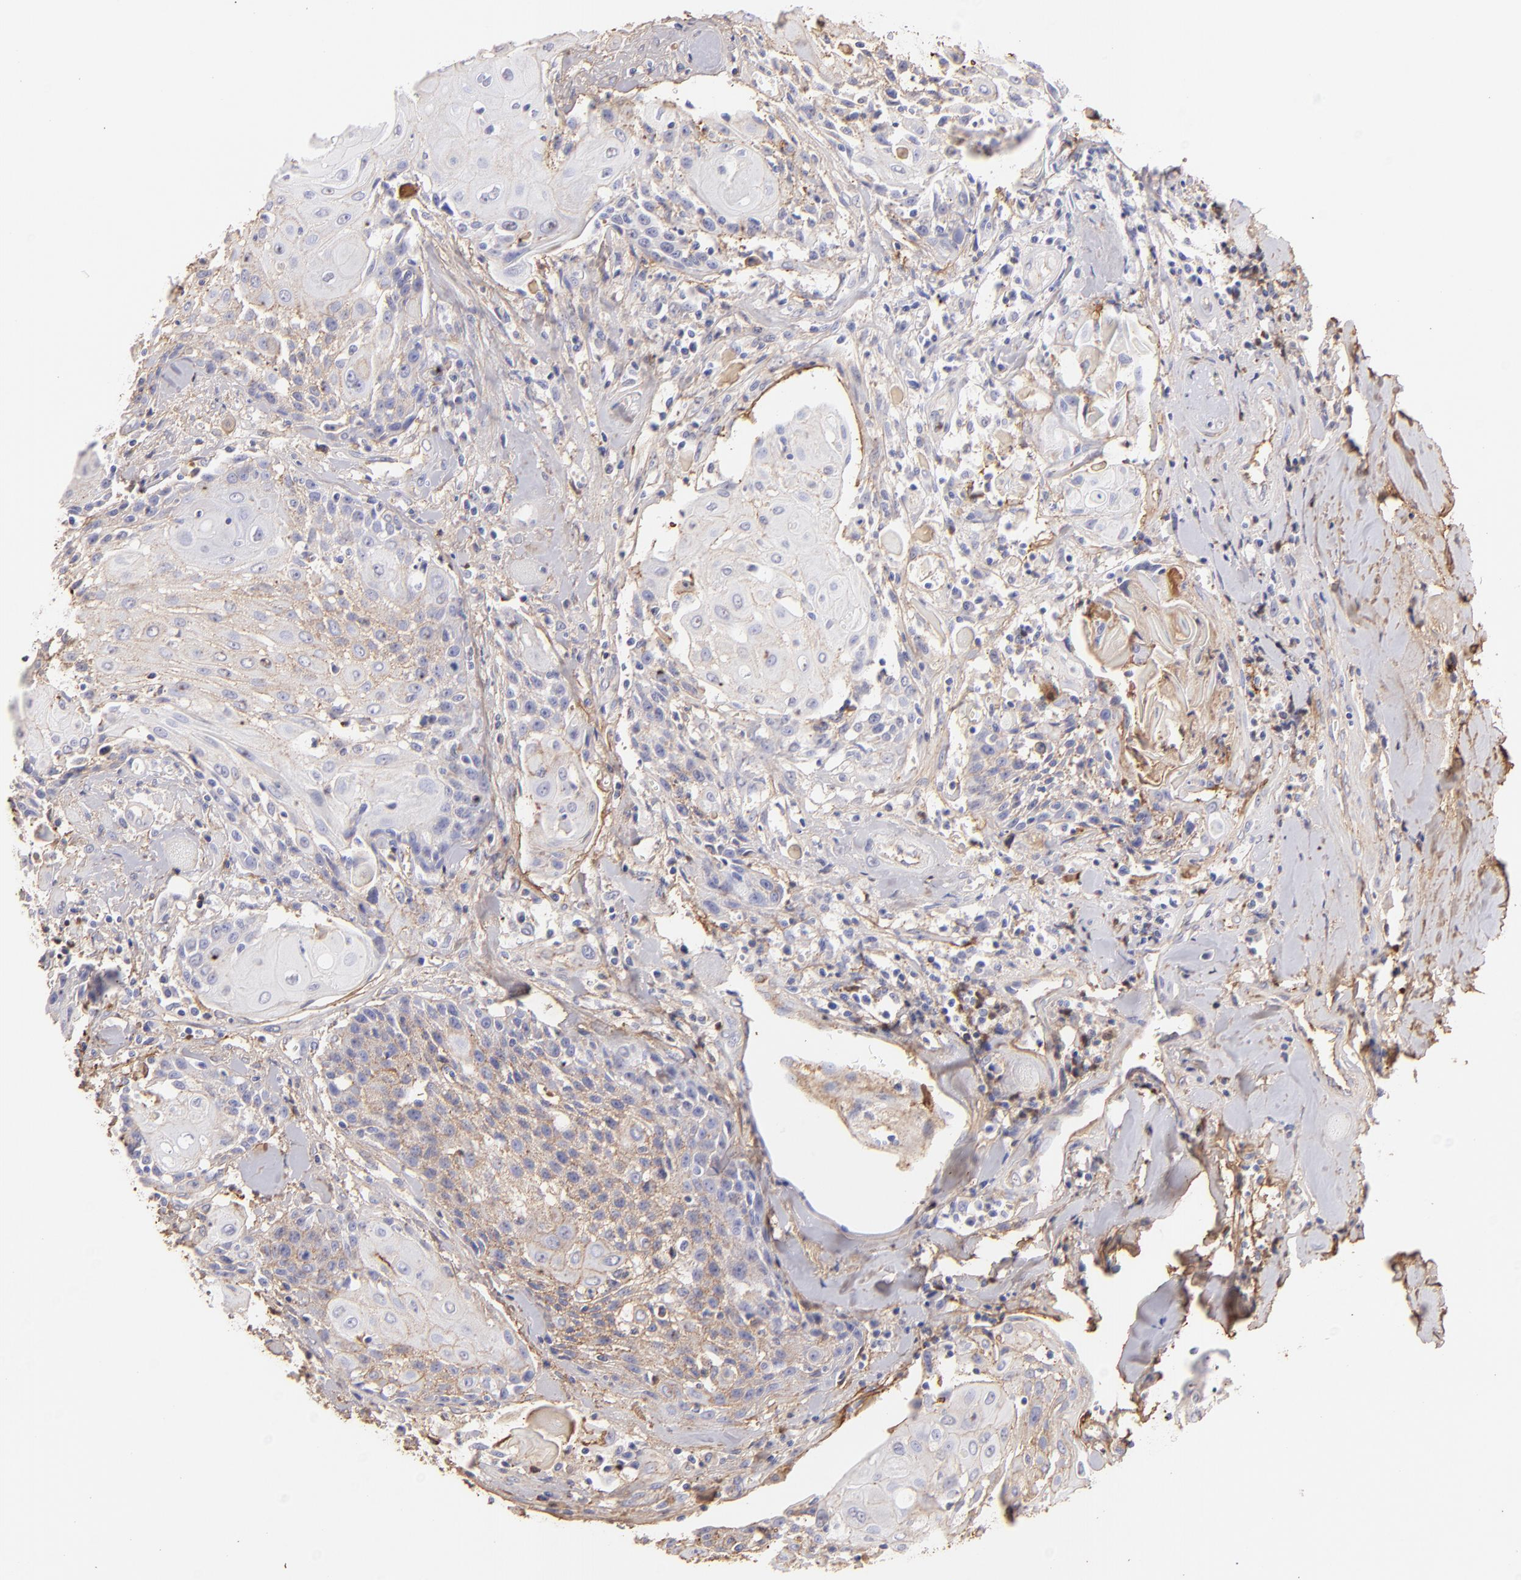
{"staining": {"intensity": "weak", "quantity": "25%-75%", "location": "cytoplasmic/membranous"}, "tissue": "head and neck cancer", "cell_type": "Tumor cells", "image_type": "cancer", "snomed": [{"axis": "morphology", "description": "Squamous cell carcinoma, NOS"}, {"axis": "topography", "description": "Oral tissue"}, {"axis": "topography", "description": "Head-Neck"}], "caption": "Immunohistochemical staining of human head and neck squamous cell carcinoma shows low levels of weak cytoplasmic/membranous protein staining in about 25%-75% of tumor cells.", "gene": "FGB", "patient": {"sex": "female", "age": 82}}